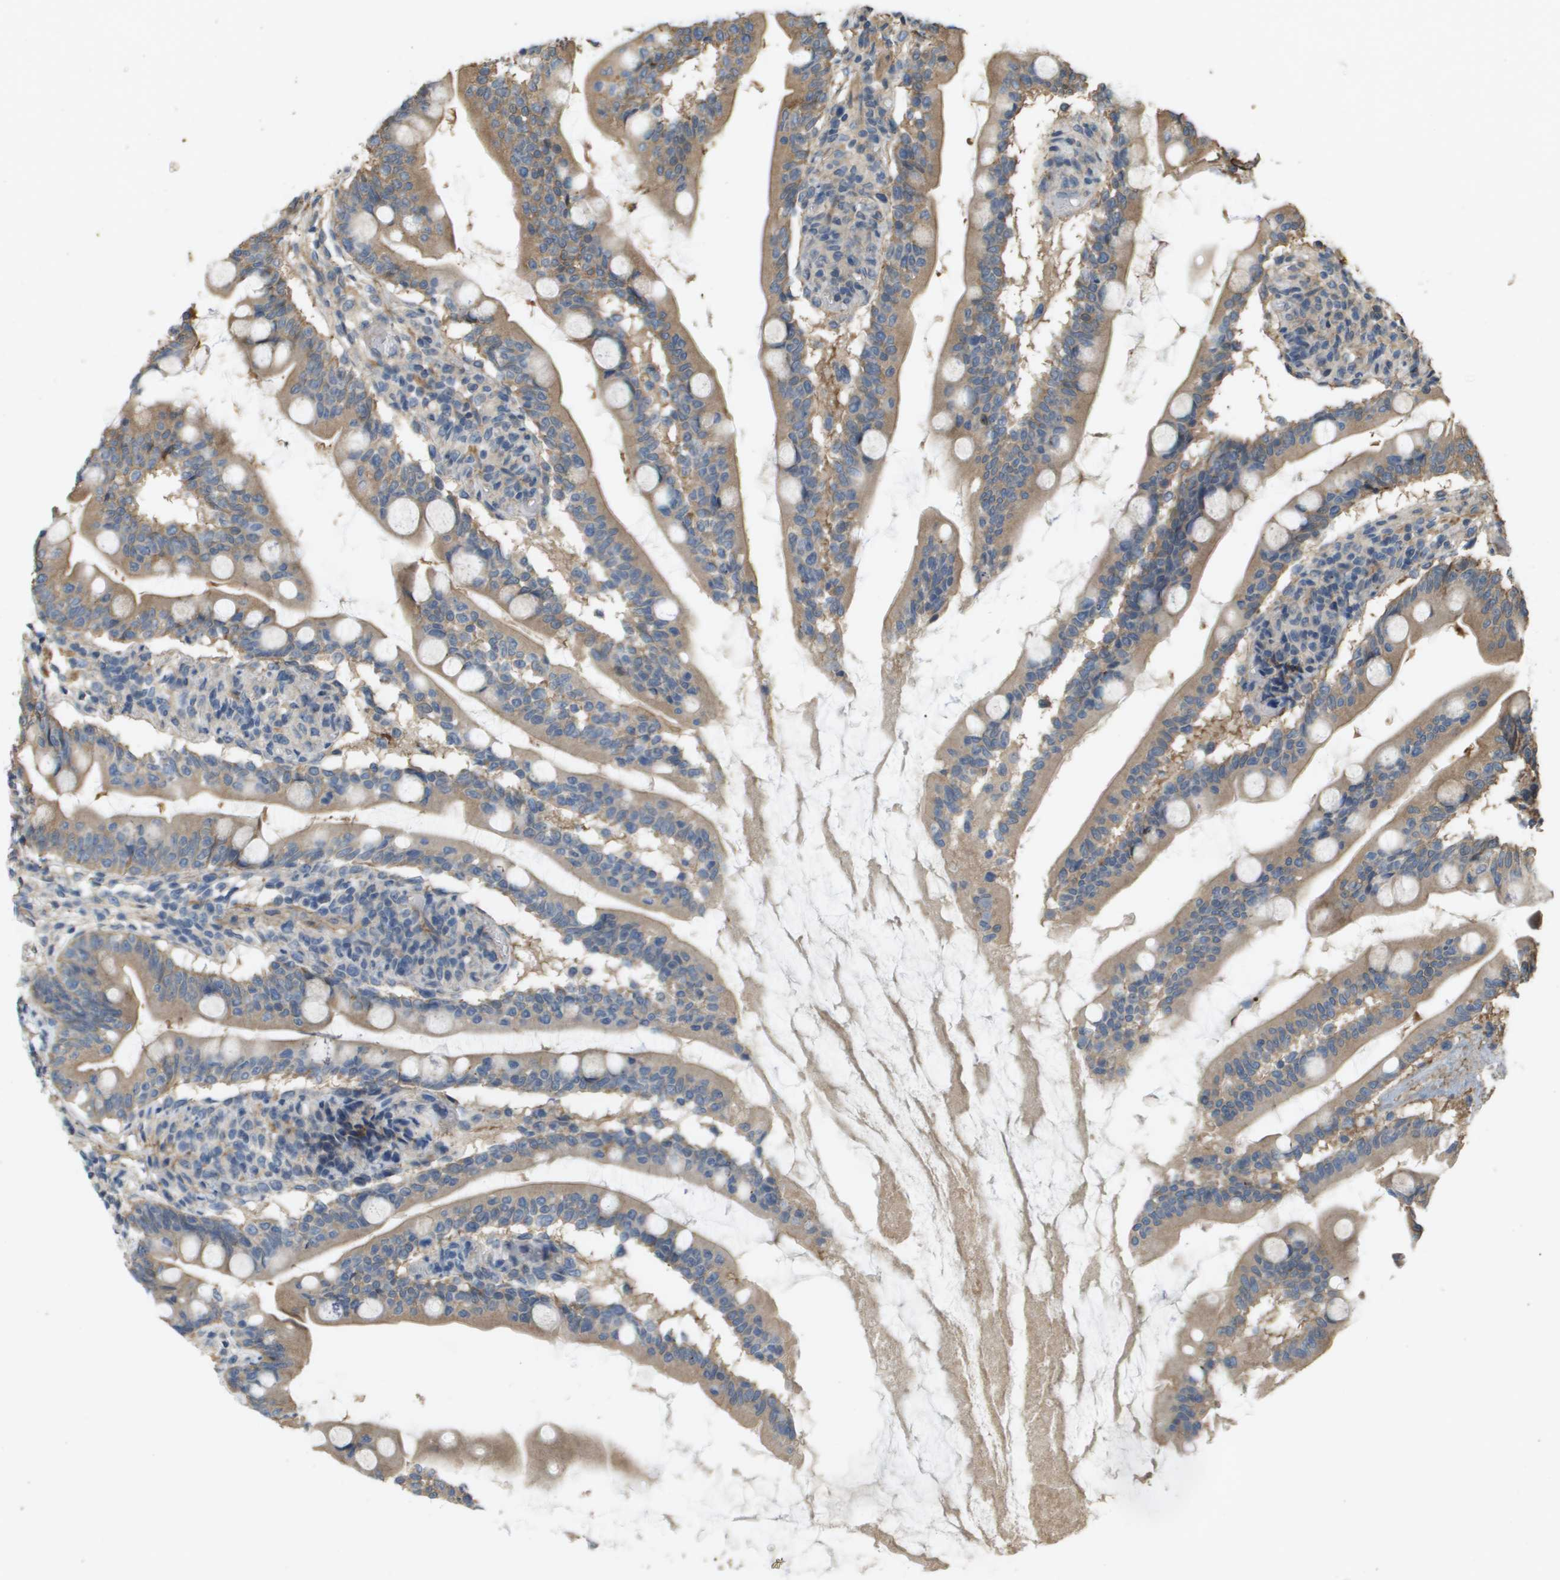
{"staining": {"intensity": "moderate", "quantity": ">75%", "location": "cytoplasmic/membranous"}, "tissue": "small intestine", "cell_type": "Glandular cells", "image_type": "normal", "snomed": [{"axis": "morphology", "description": "Normal tissue, NOS"}, {"axis": "topography", "description": "Small intestine"}], "caption": "About >75% of glandular cells in unremarkable human small intestine display moderate cytoplasmic/membranous protein staining as visualized by brown immunohistochemical staining.", "gene": "KRT23", "patient": {"sex": "female", "age": 56}}